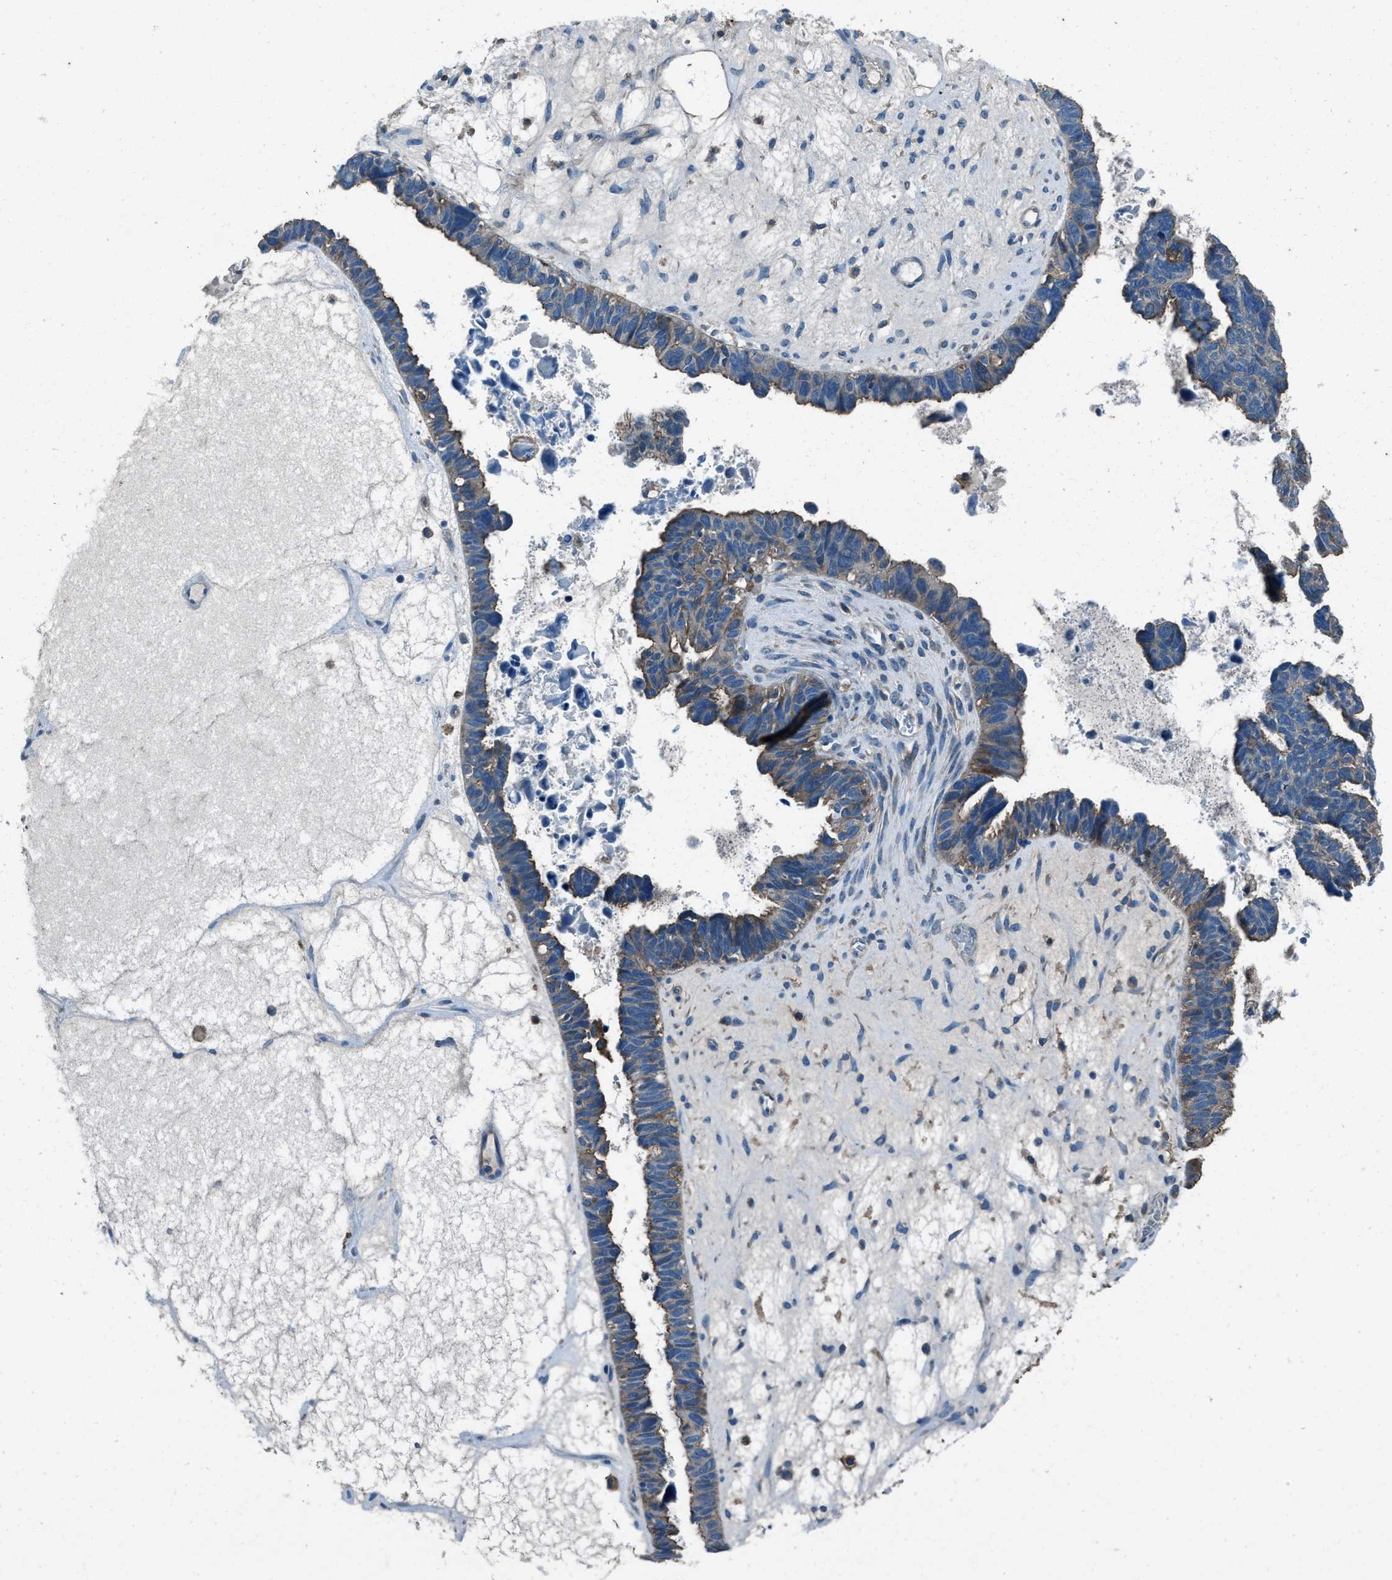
{"staining": {"intensity": "weak", "quantity": "25%-75%", "location": "cytoplasmic/membranous"}, "tissue": "ovarian cancer", "cell_type": "Tumor cells", "image_type": "cancer", "snomed": [{"axis": "morphology", "description": "Cystadenocarcinoma, serous, NOS"}, {"axis": "topography", "description": "Ovary"}], "caption": "This image displays immunohistochemistry staining of human ovarian cancer, with low weak cytoplasmic/membranous expression in approximately 25%-75% of tumor cells.", "gene": "SVIL", "patient": {"sex": "female", "age": 79}}